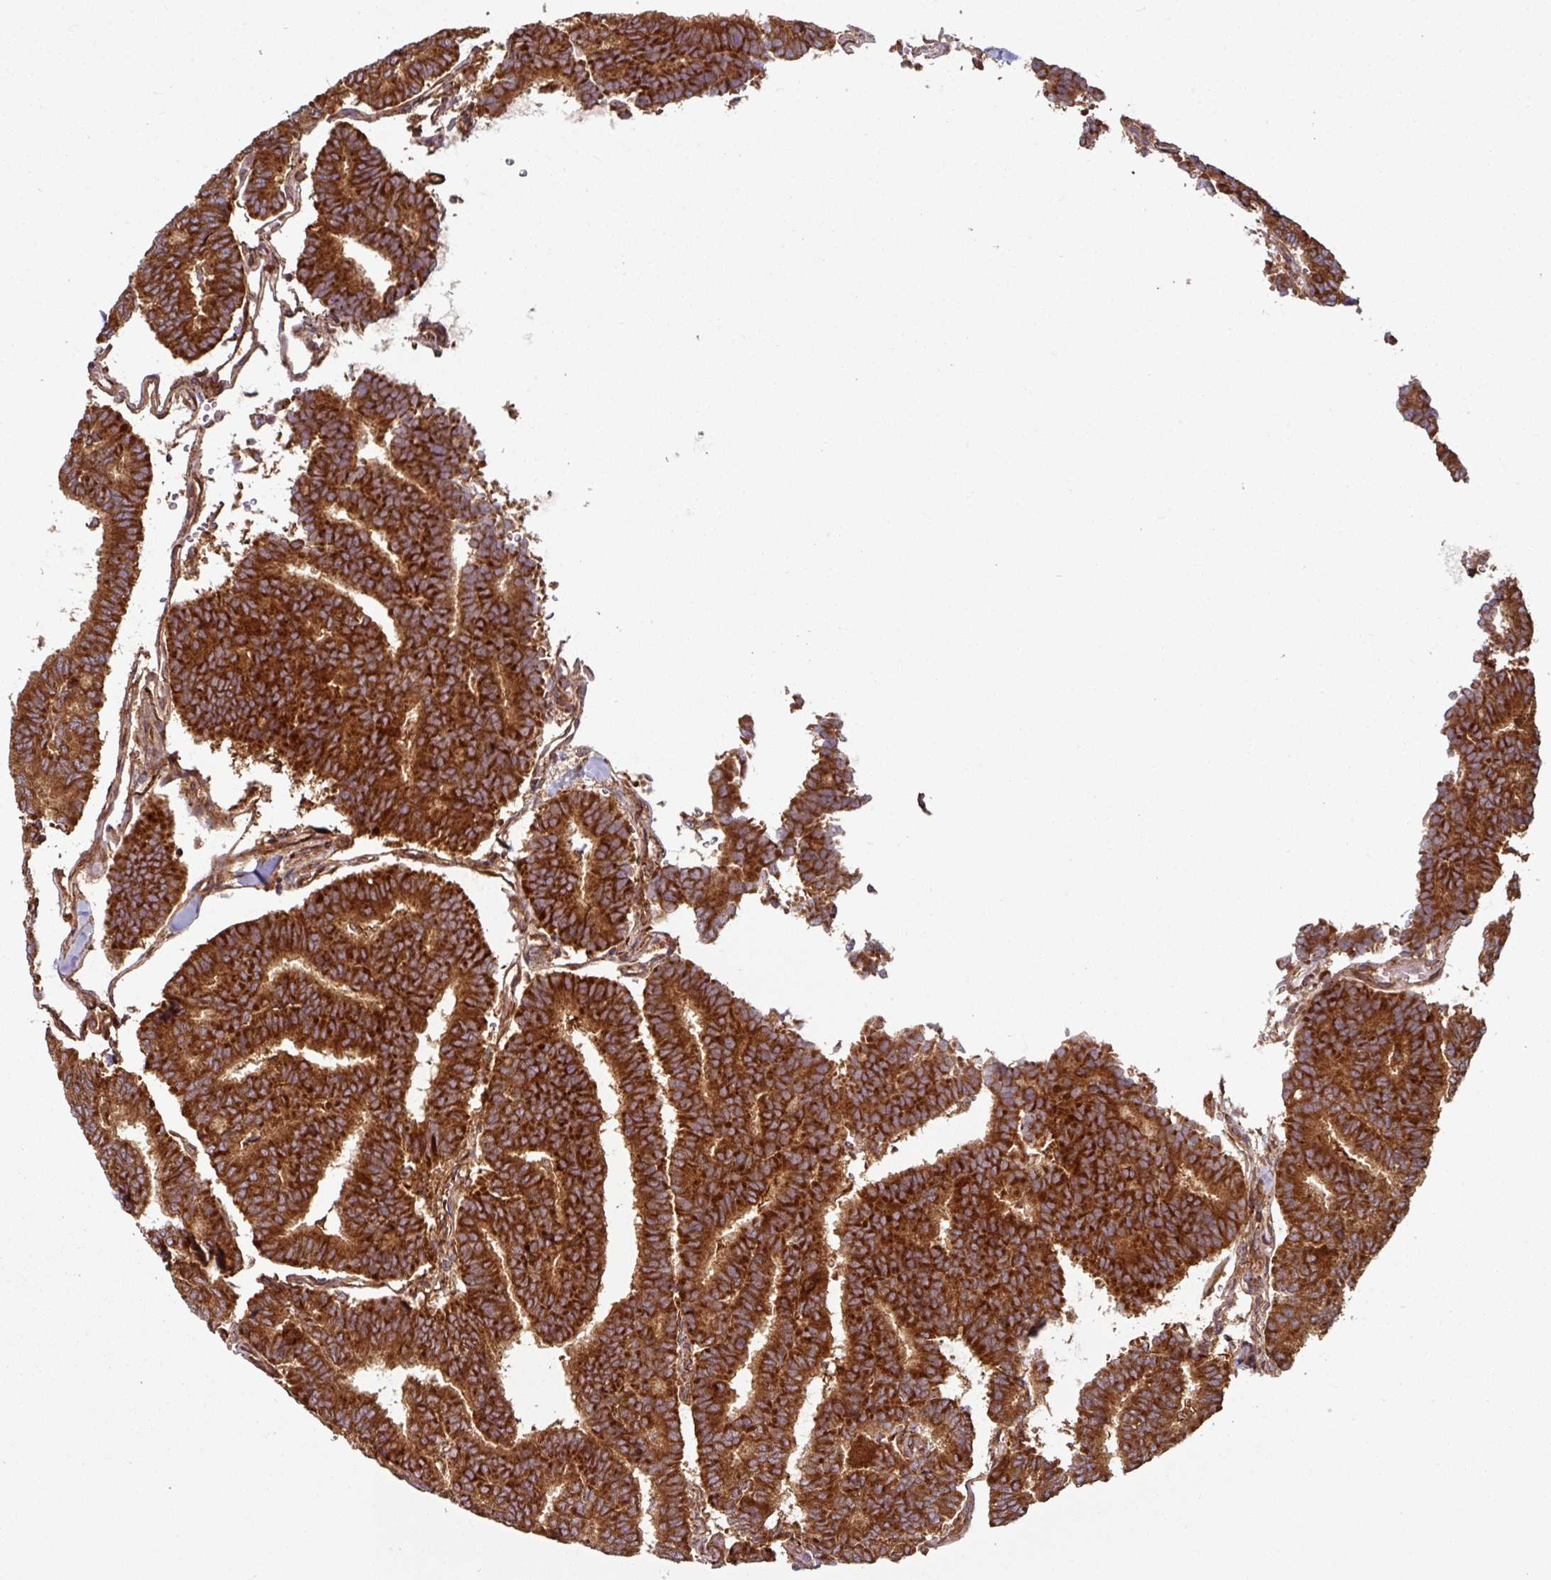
{"staining": {"intensity": "strong", "quantity": ">75%", "location": "cytoplasmic/membranous"}, "tissue": "thyroid cancer", "cell_type": "Tumor cells", "image_type": "cancer", "snomed": [{"axis": "morphology", "description": "Papillary adenocarcinoma, NOS"}, {"axis": "topography", "description": "Thyroid gland"}], "caption": "Tumor cells show high levels of strong cytoplasmic/membranous staining in about >75% of cells in thyroid papillary adenocarcinoma.", "gene": "RAB5A", "patient": {"sex": "female", "age": 35}}